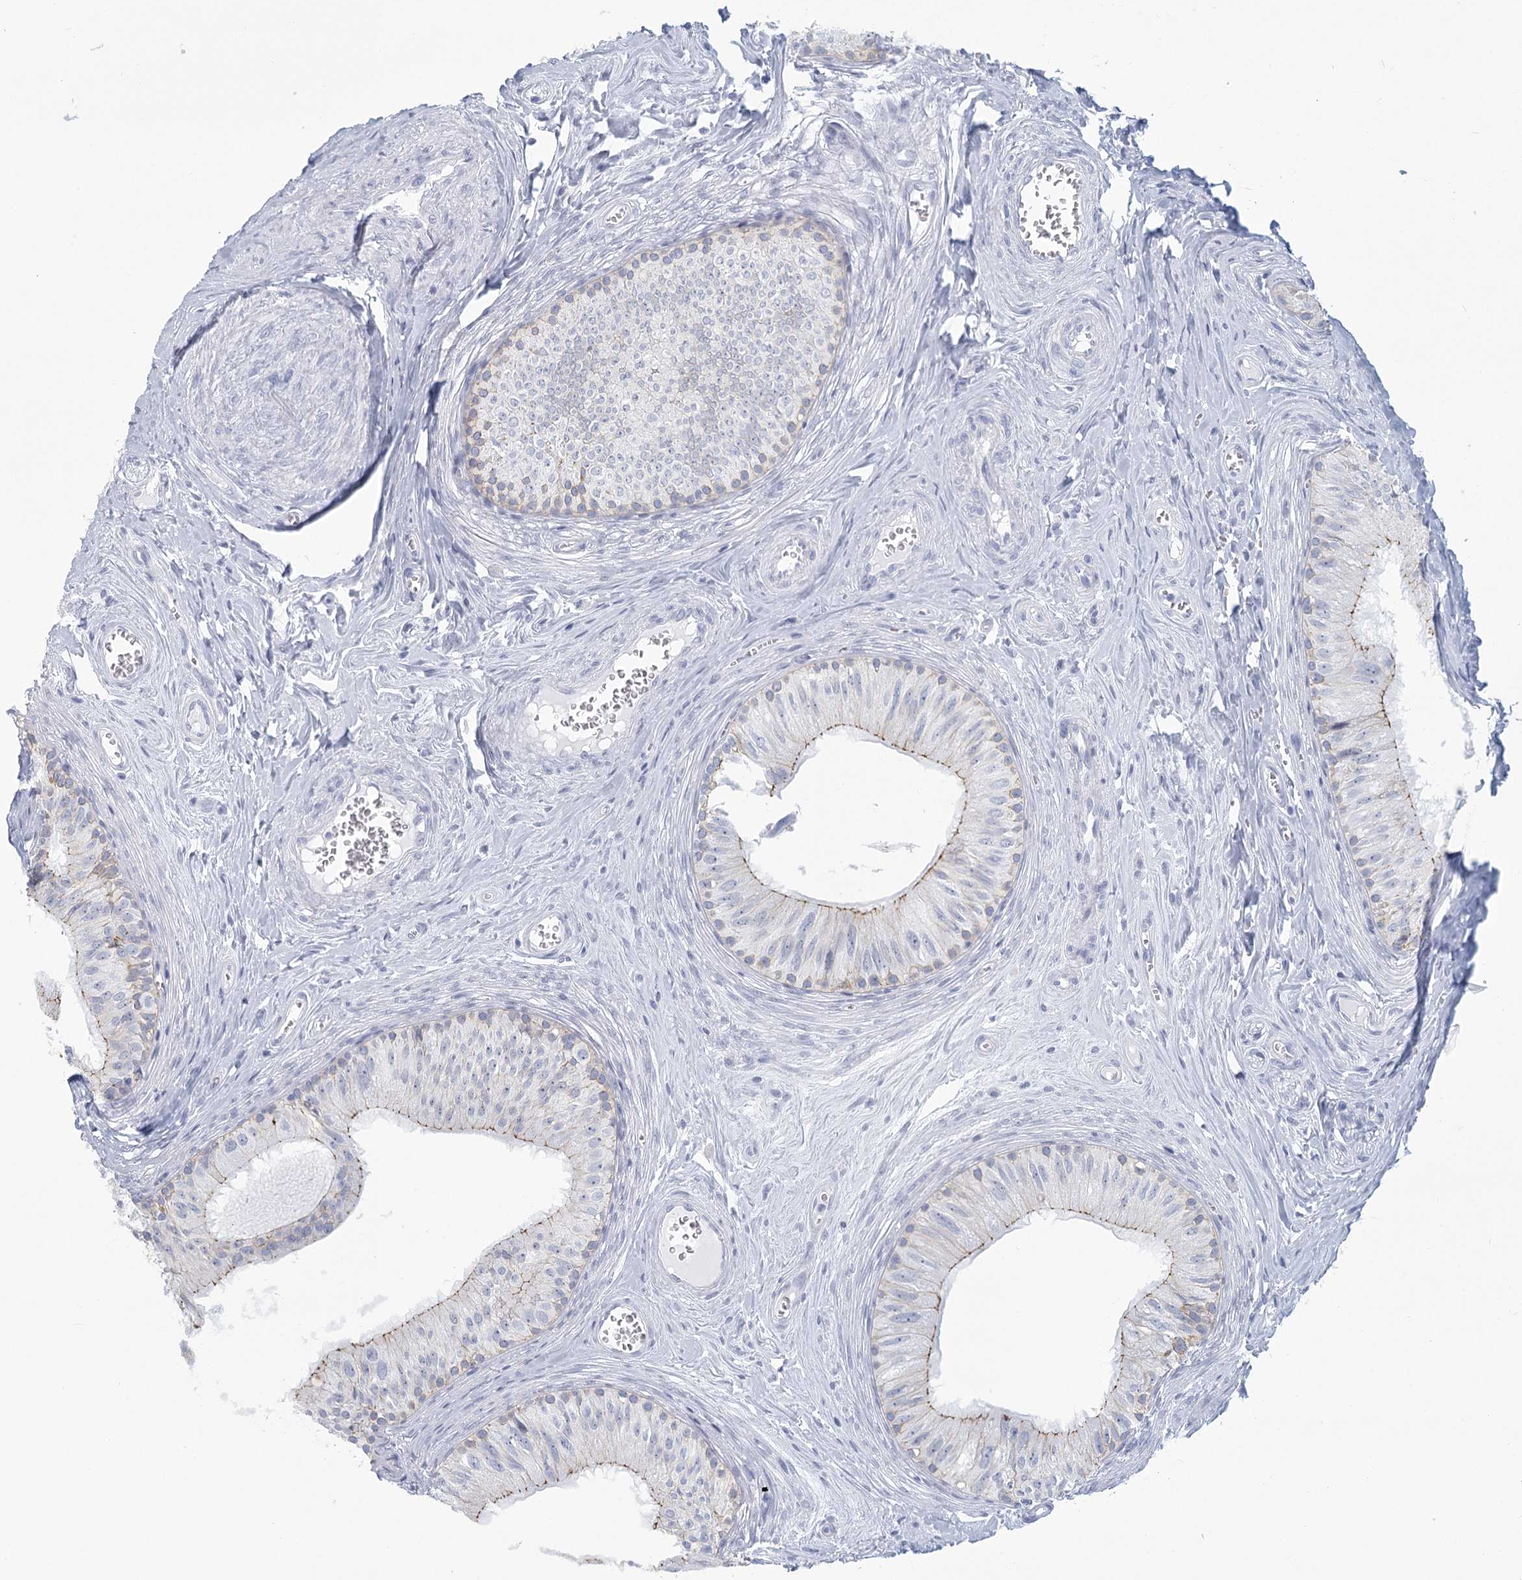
{"staining": {"intensity": "weak", "quantity": "<25%", "location": "cytoplasmic/membranous"}, "tissue": "epididymis", "cell_type": "Glandular cells", "image_type": "normal", "snomed": [{"axis": "morphology", "description": "Normal tissue, NOS"}, {"axis": "topography", "description": "Epididymis"}], "caption": "Unremarkable epididymis was stained to show a protein in brown. There is no significant expression in glandular cells.", "gene": "WNT8B", "patient": {"sex": "male", "age": 46}}